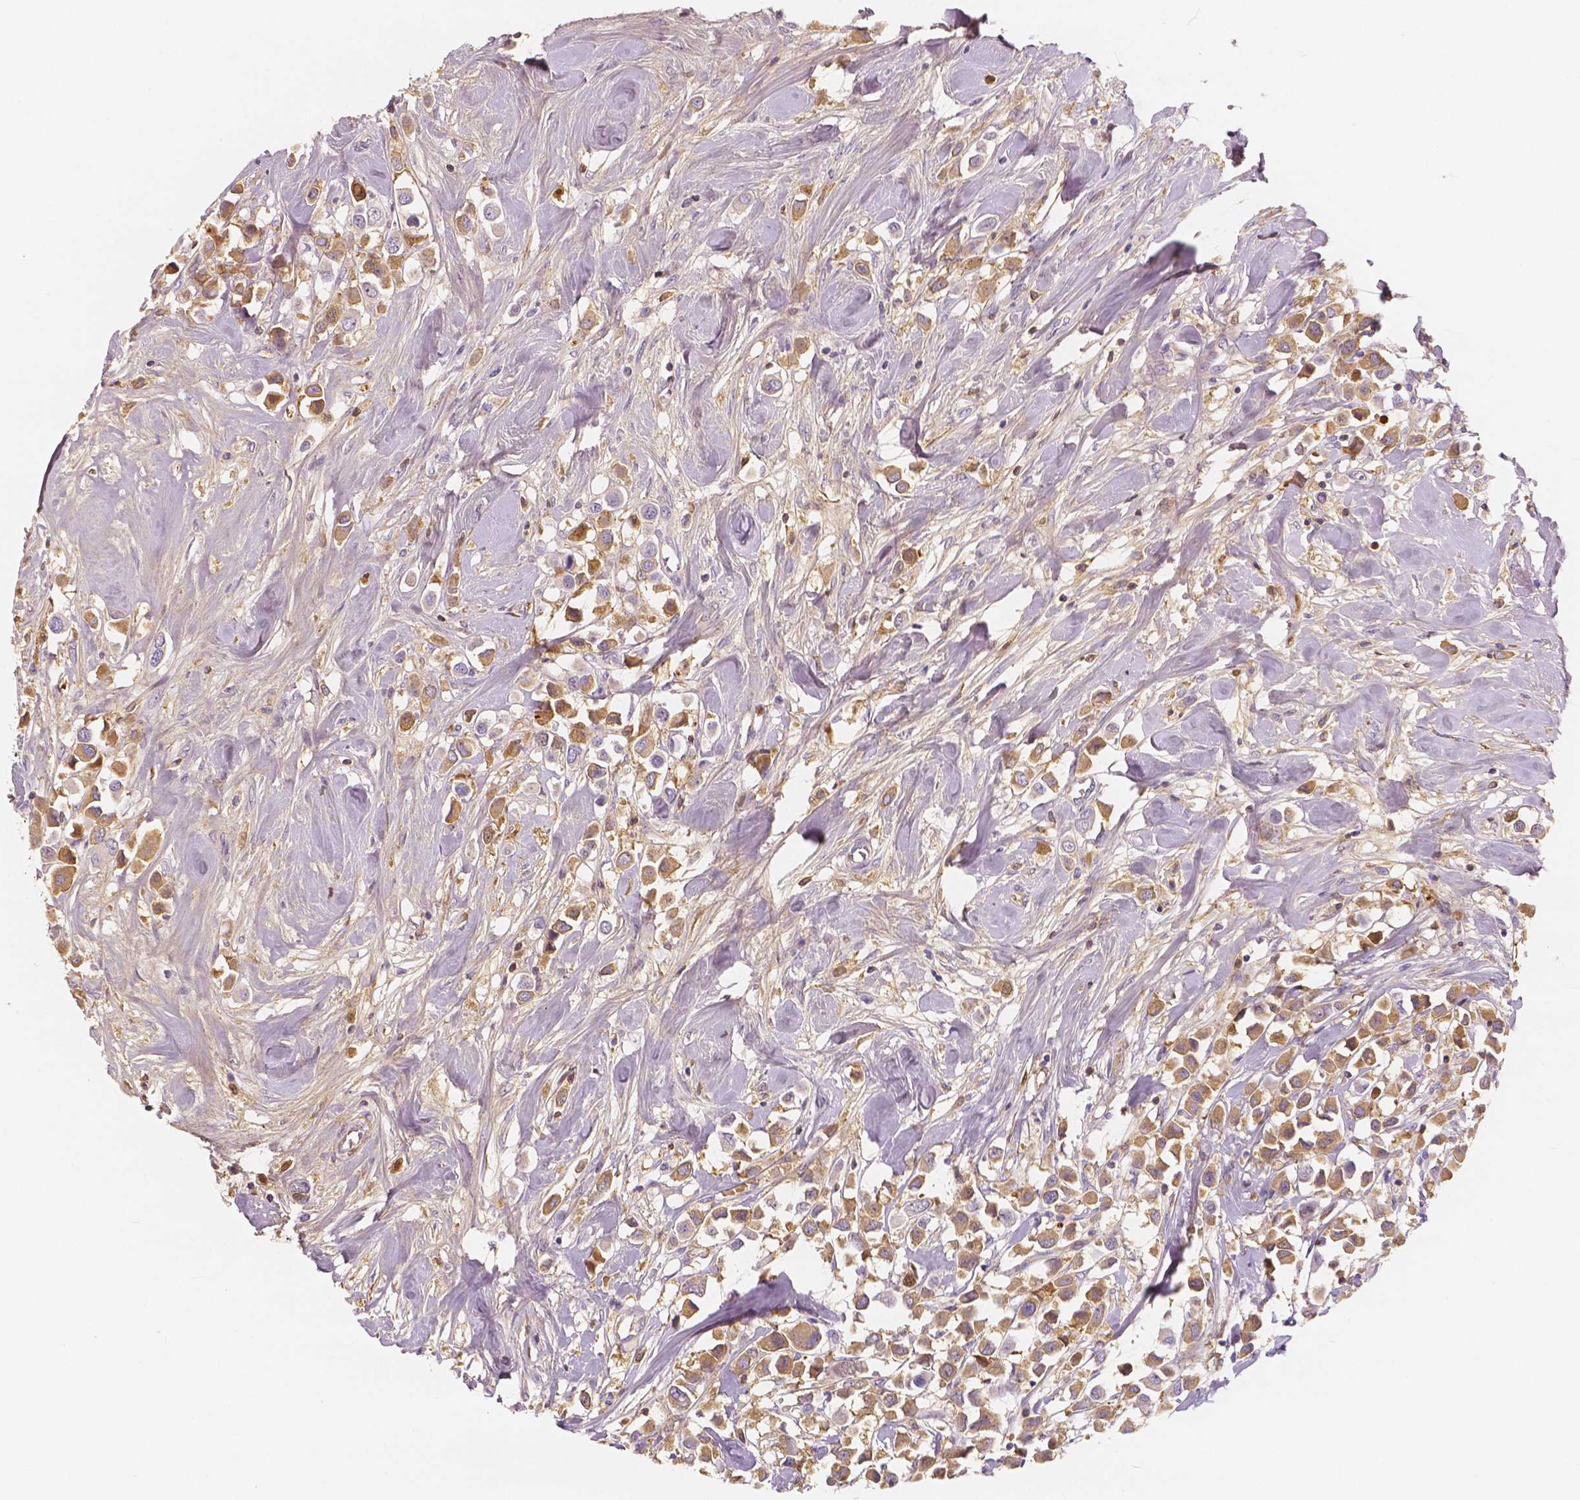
{"staining": {"intensity": "moderate", "quantity": ">75%", "location": "cytoplasmic/membranous"}, "tissue": "breast cancer", "cell_type": "Tumor cells", "image_type": "cancer", "snomed": [{"axis": "morphology", "description": "Duct carcinoma"}, {"axis": "topography", "description": "Breast"}], "caption": "Protein positivity by immunohistochemistry reveals moderate cytoplasmic/membranous expression in approximately >75% of tumor cells in breast cancer (intraductal carcinoma). (brown staining indicates protein expression, while blue staining denotes nuclei).", "gene": "APOA4", "patient": {"sex": "female", "age": 61}}